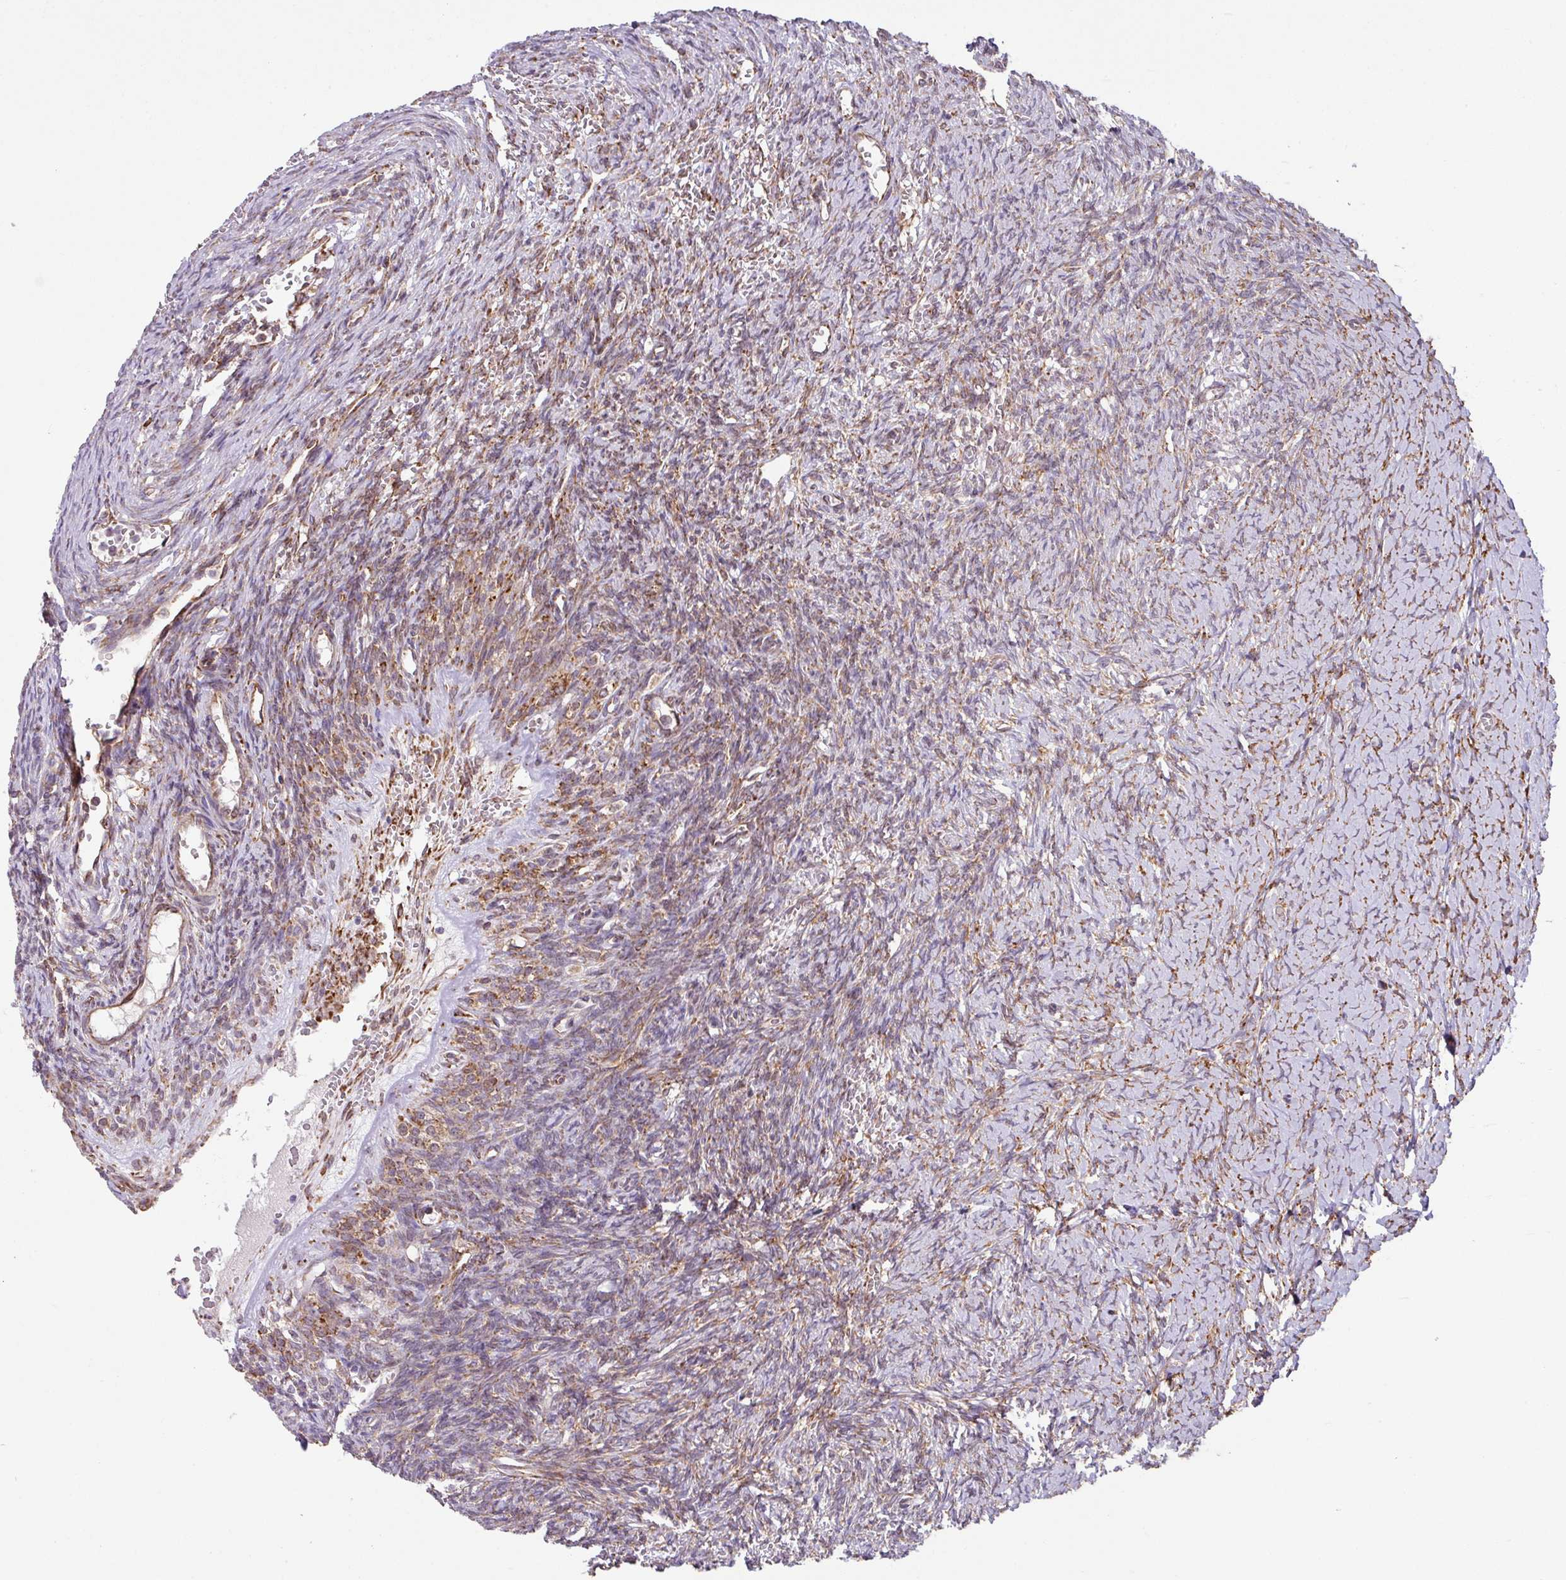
{"staining": {"intensity": "moderate", "quantity": ">75%", "location": "cytoplasmic/membranous"}, "tissue": "ovary", "cell_type": "Ovarian stroma cells", "image_type": "normal", "snomed": [{"axis": "morphology", "description": "Normal tissue, NOS"}, {"axis": "topography", "description": "Ovary"}], "caption": "Ovary stained with DAB (3,3'-diaminobenzidine) immunohistochemistry (IHC) demonstrates medium levels of moderate cytoplasmic/membranous staining in about >75% of ovarian stroma cells.", "gene": "SLC39A7", "patient": {"sex": "female", "age": 39}}